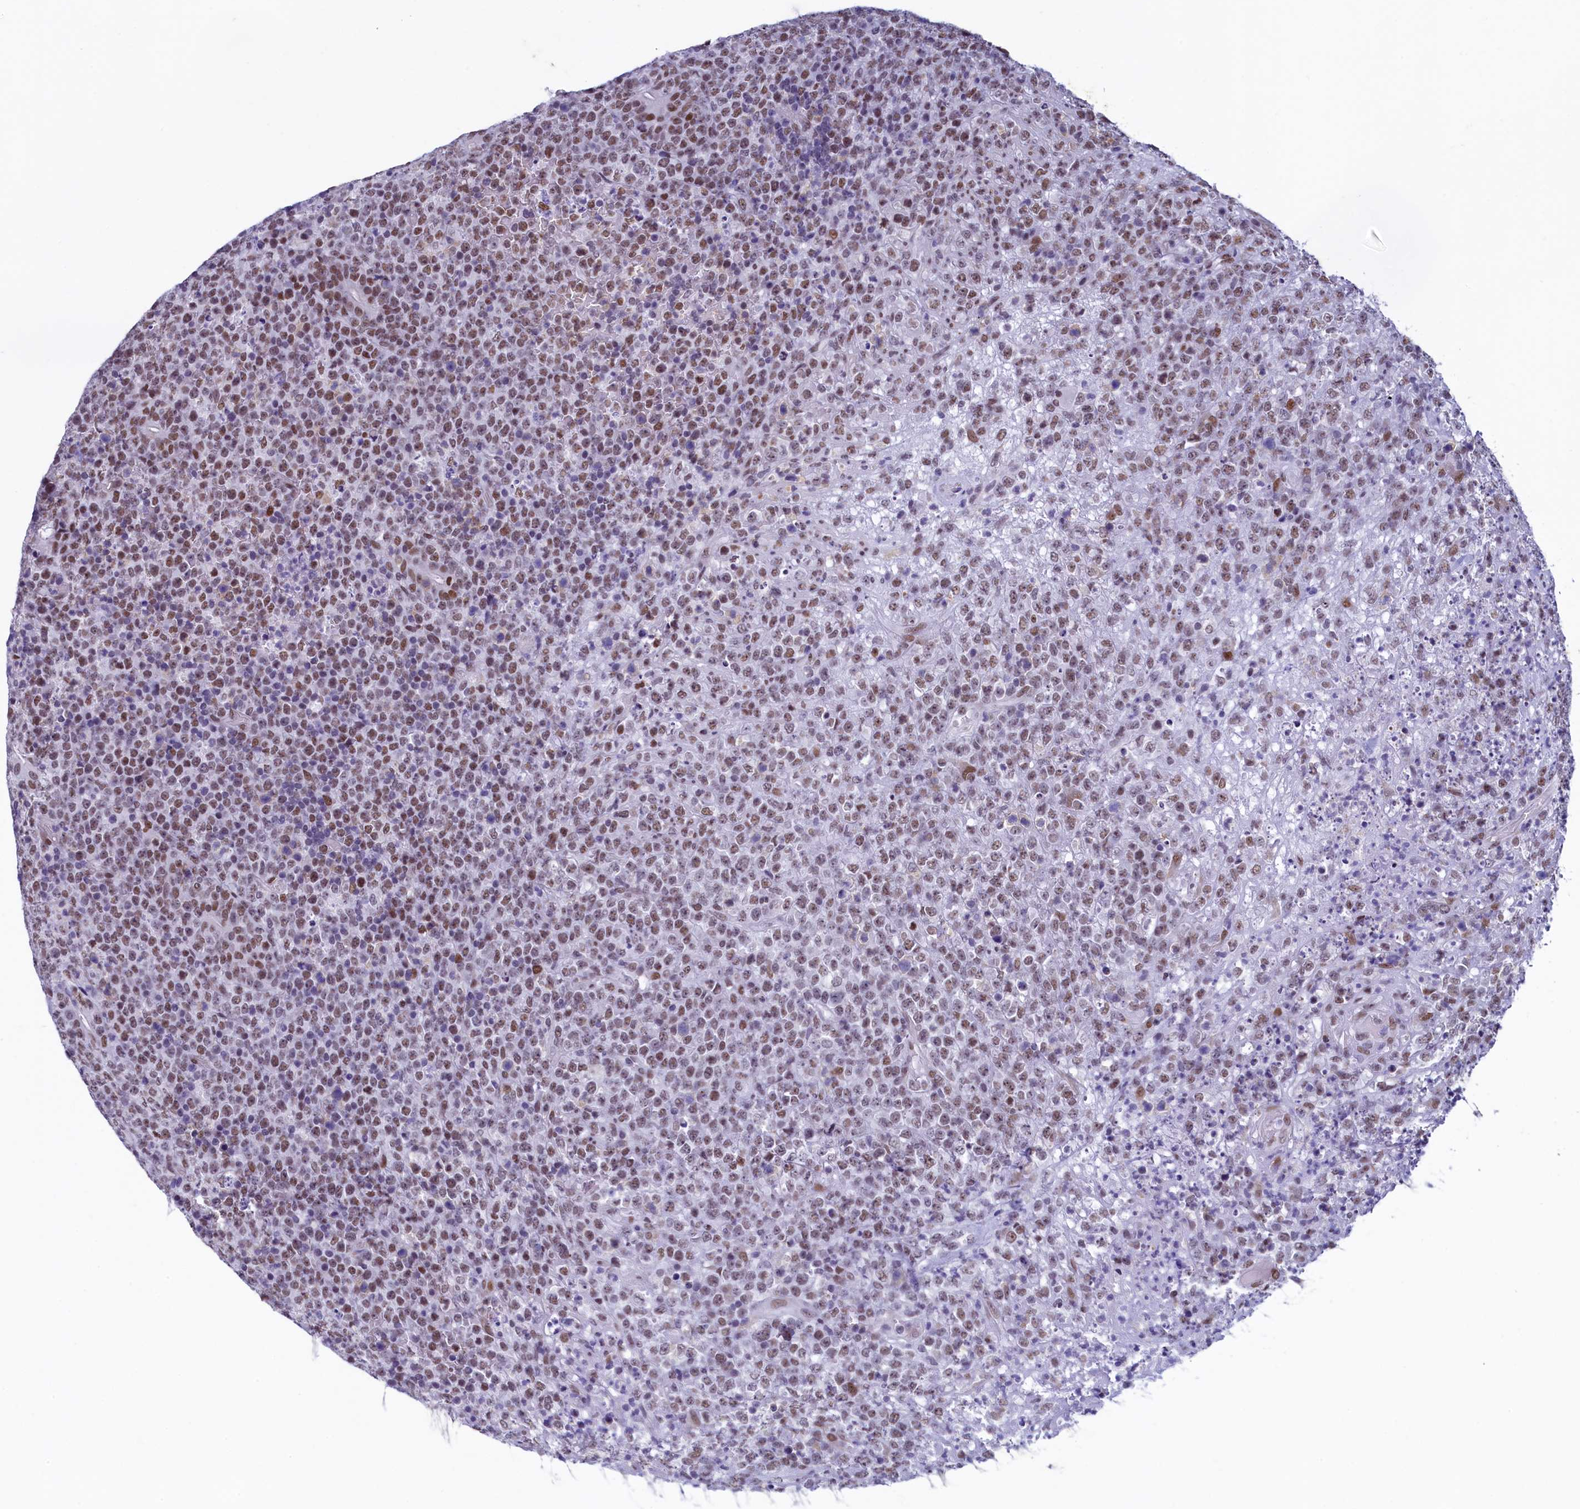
{"staining": {"intensity": "moderate", "quantity": ">75%", "location": "nuclear"}, "tissue": "lymphoma", "cell_type": "Tumor cells", "image_type": "cancer", "snomed": [{"axis": "morphology", "description": "Malignant lymphoma, non-Hodgkin's type, High grade"}, {"axis": "topography", "description": "Colon"}], "caption": "Immunohistochemical staining of malignant lymphoma, non-Hodgkin's type (high-grade) shows moderate nuclear protein expression in about >75% of tumor cells. (DAB (3,3'-diaminobenzidine) IHC, brown staining for protein, blue staining for nuclei).", "gene": "SUGP2", "patient": {"sex": "female", "age": 53}}